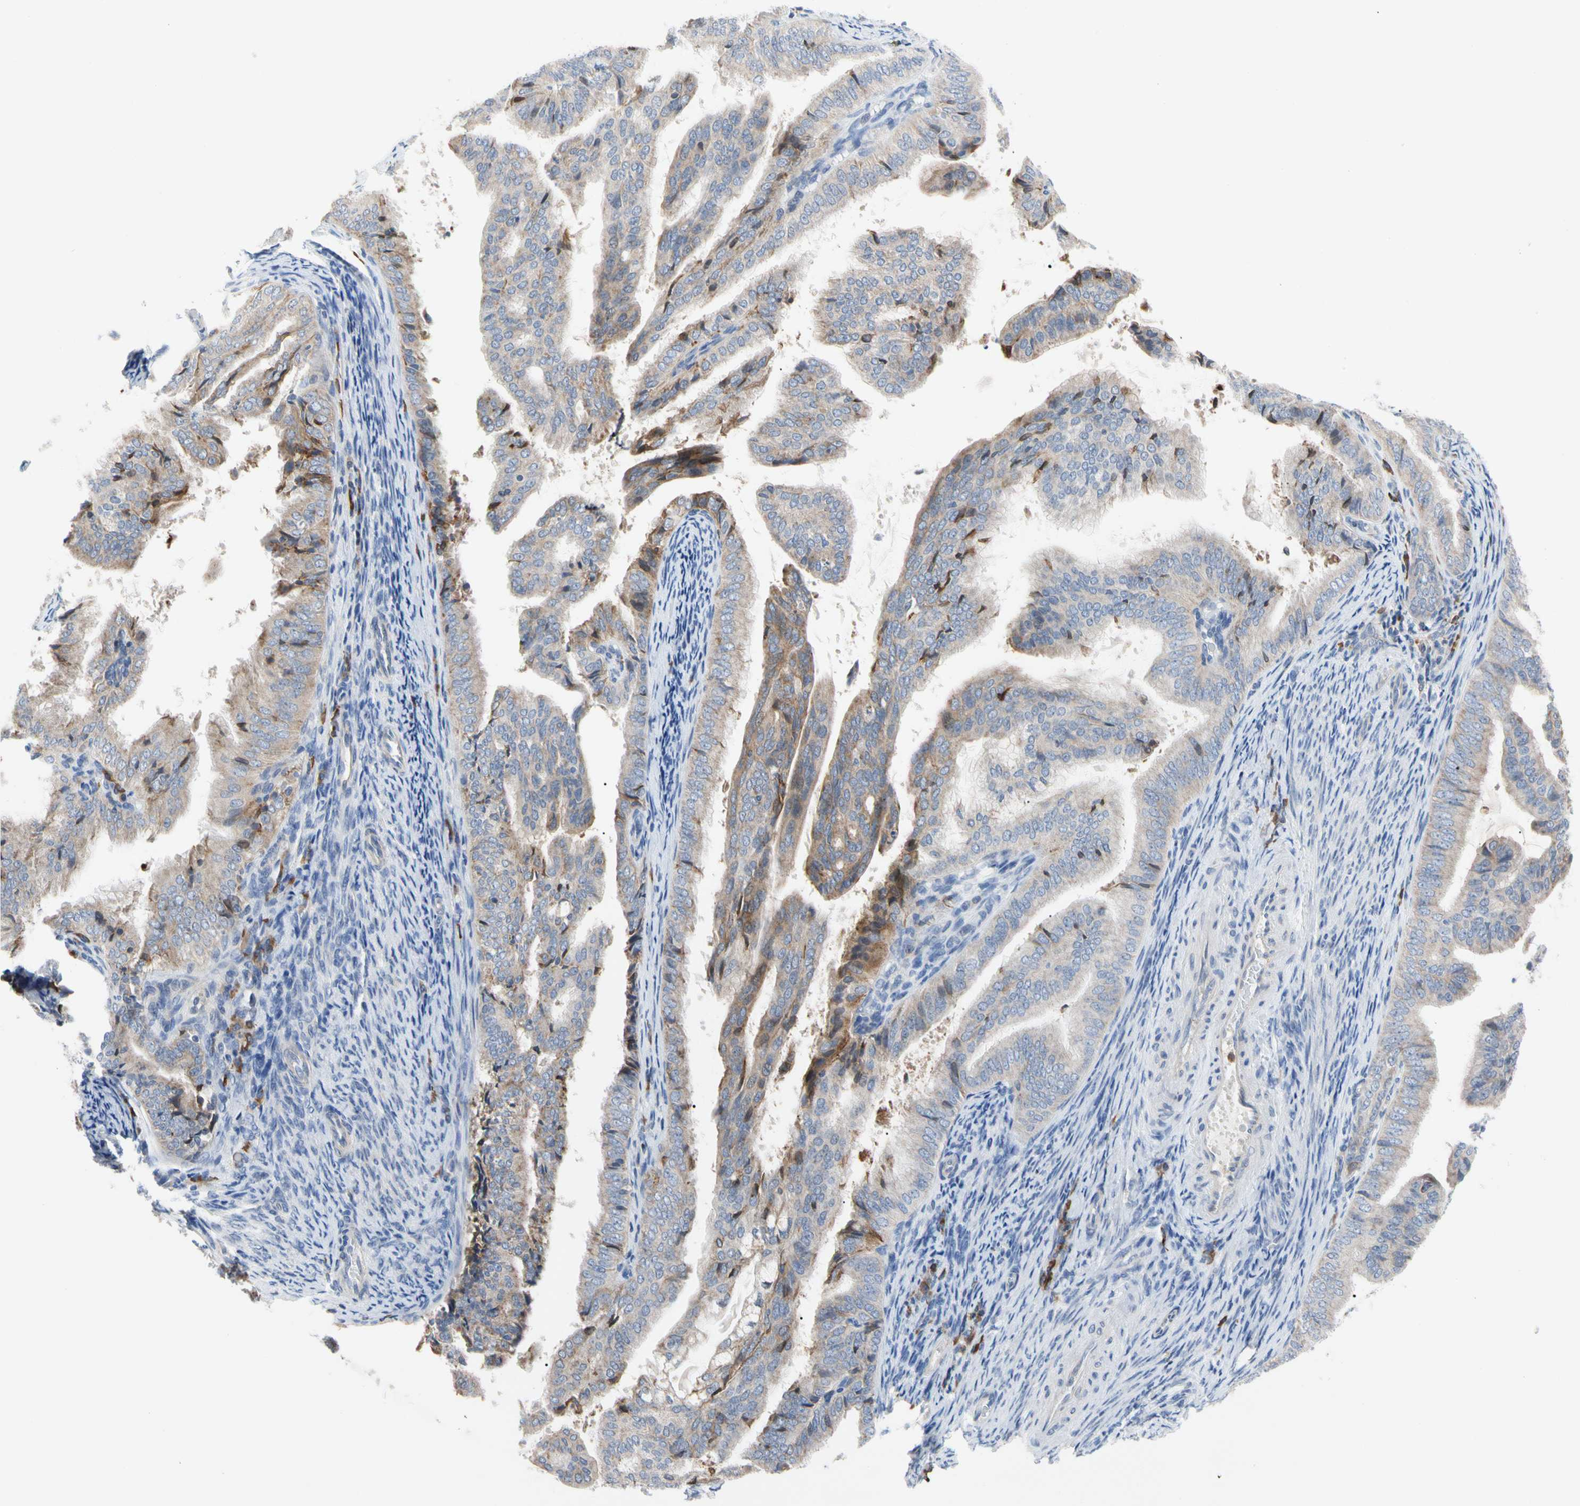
{"staining": {"intensity": "weak", "quantity": "25%-75%", "location": "cytoplasmic/membranous"}, "tissue": "endometrial cancer", "cell_type": "Tumor cells", "image_type": "cancer", "snomed": [{"axis": "morphology", "description": "Adenocarcinoma, NOS"}, {"axis": "topography", "description": "Endometrium"}], "caption": "A micrograph of human endometrial cancer stained for a protein shows weak cytoplasmic/membranous brown staining in tumor cells.", "gene": "MCL1", "patient": {"sex": "female", "age": 58}}